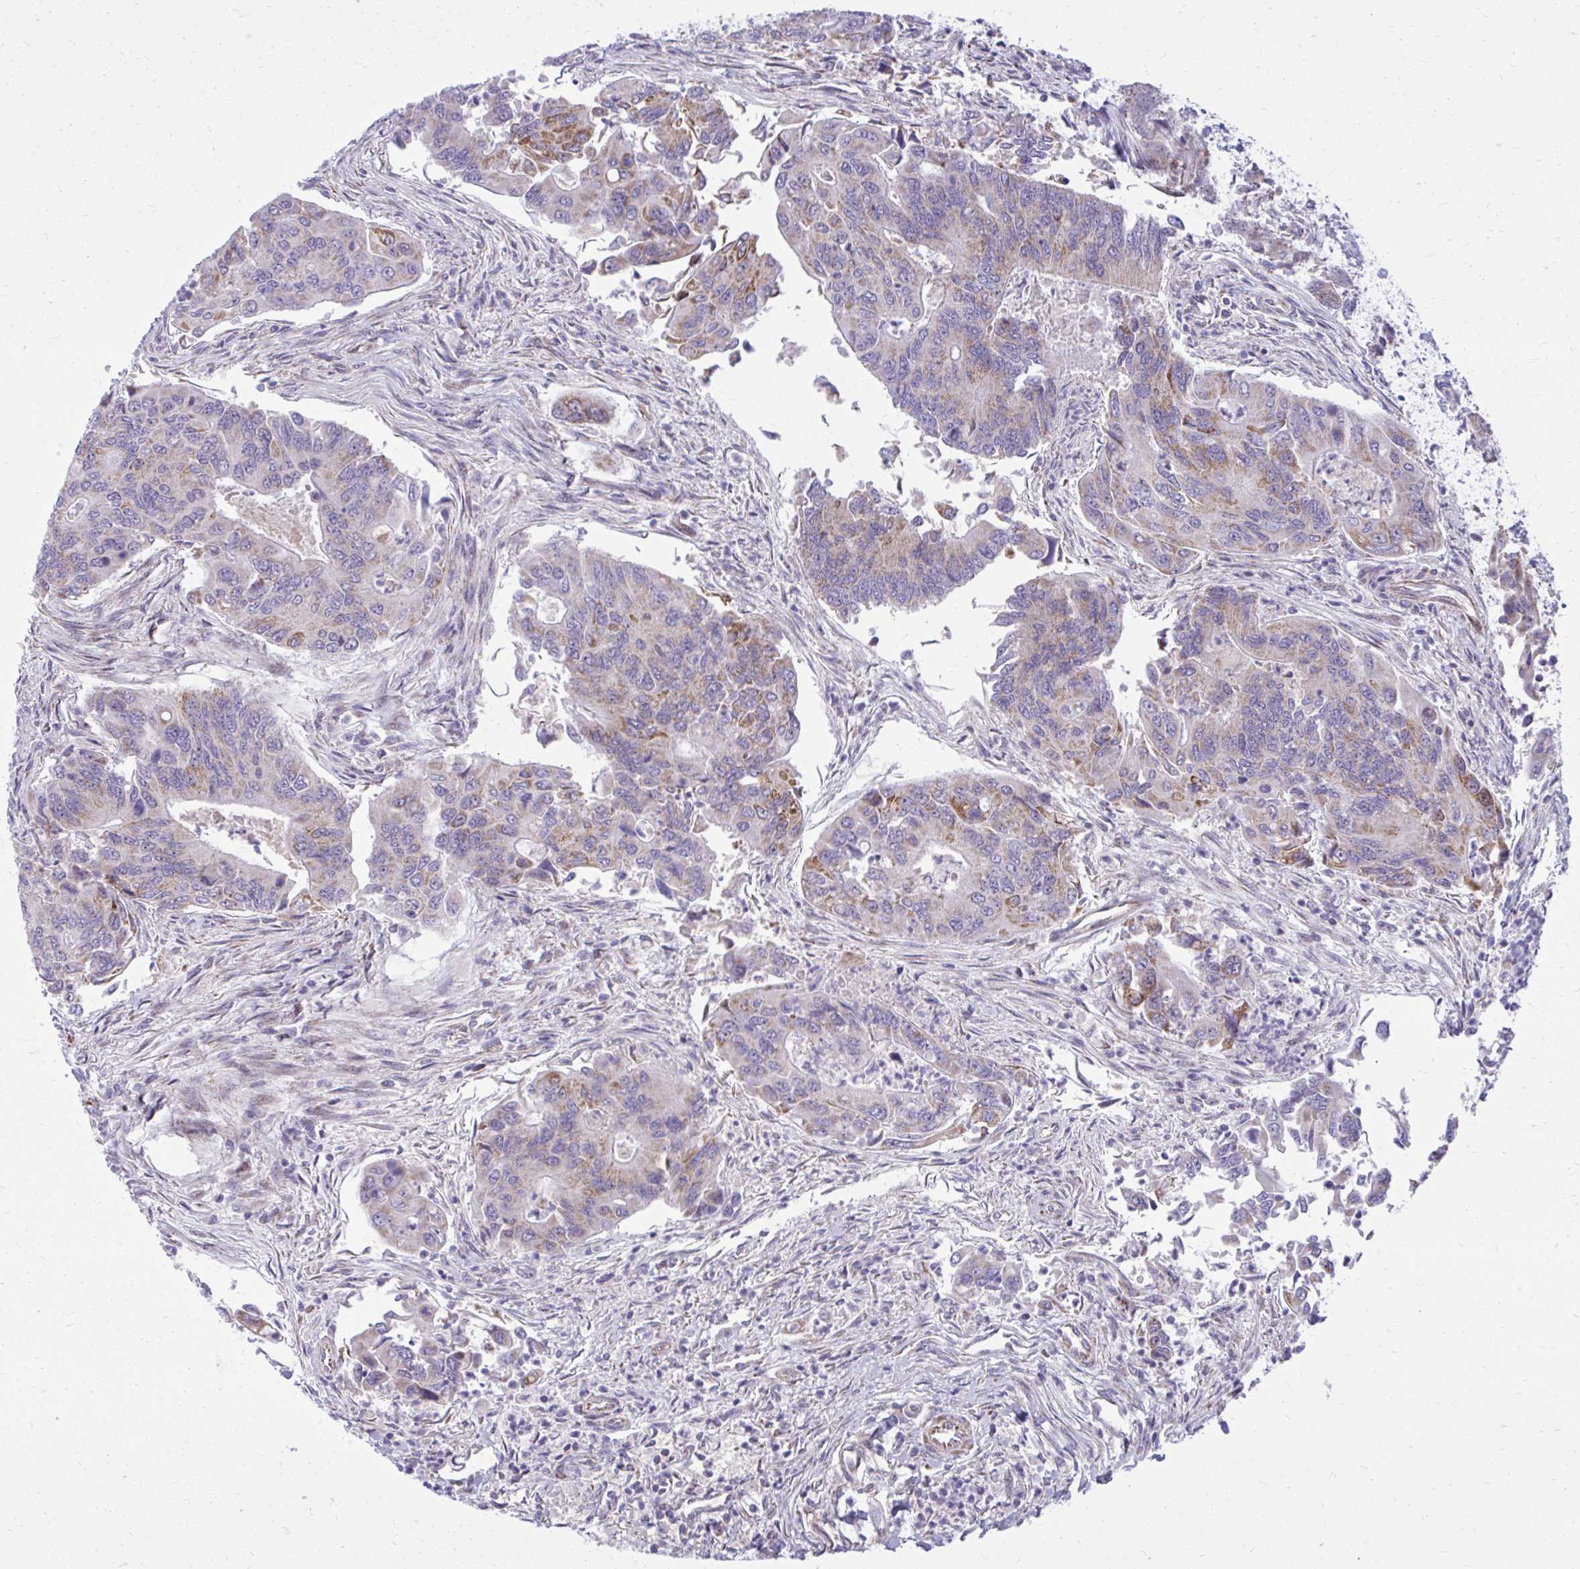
{"staining": {"intensity": "moderate", "quantity": "<25%", "location": "cytoplasmic/membranous"}, "tissue": "colorectal cancer", "cell_type": "Tumor cells", "image_type": "cancer", "snomed": [{"axis": "morphology", "description": "Adenocarcinoma, NOS"}, {"axis": "topography", "description": "Colon"}], "caption": "Immunohistochemical staining of human colorectal adenocarcinoma displays moderate cytoplasmic/membranous protein positivity in about <25% of tumor cells.", "gene": "GPRIN3", "patient": {"sex": "female", "age": 67}}